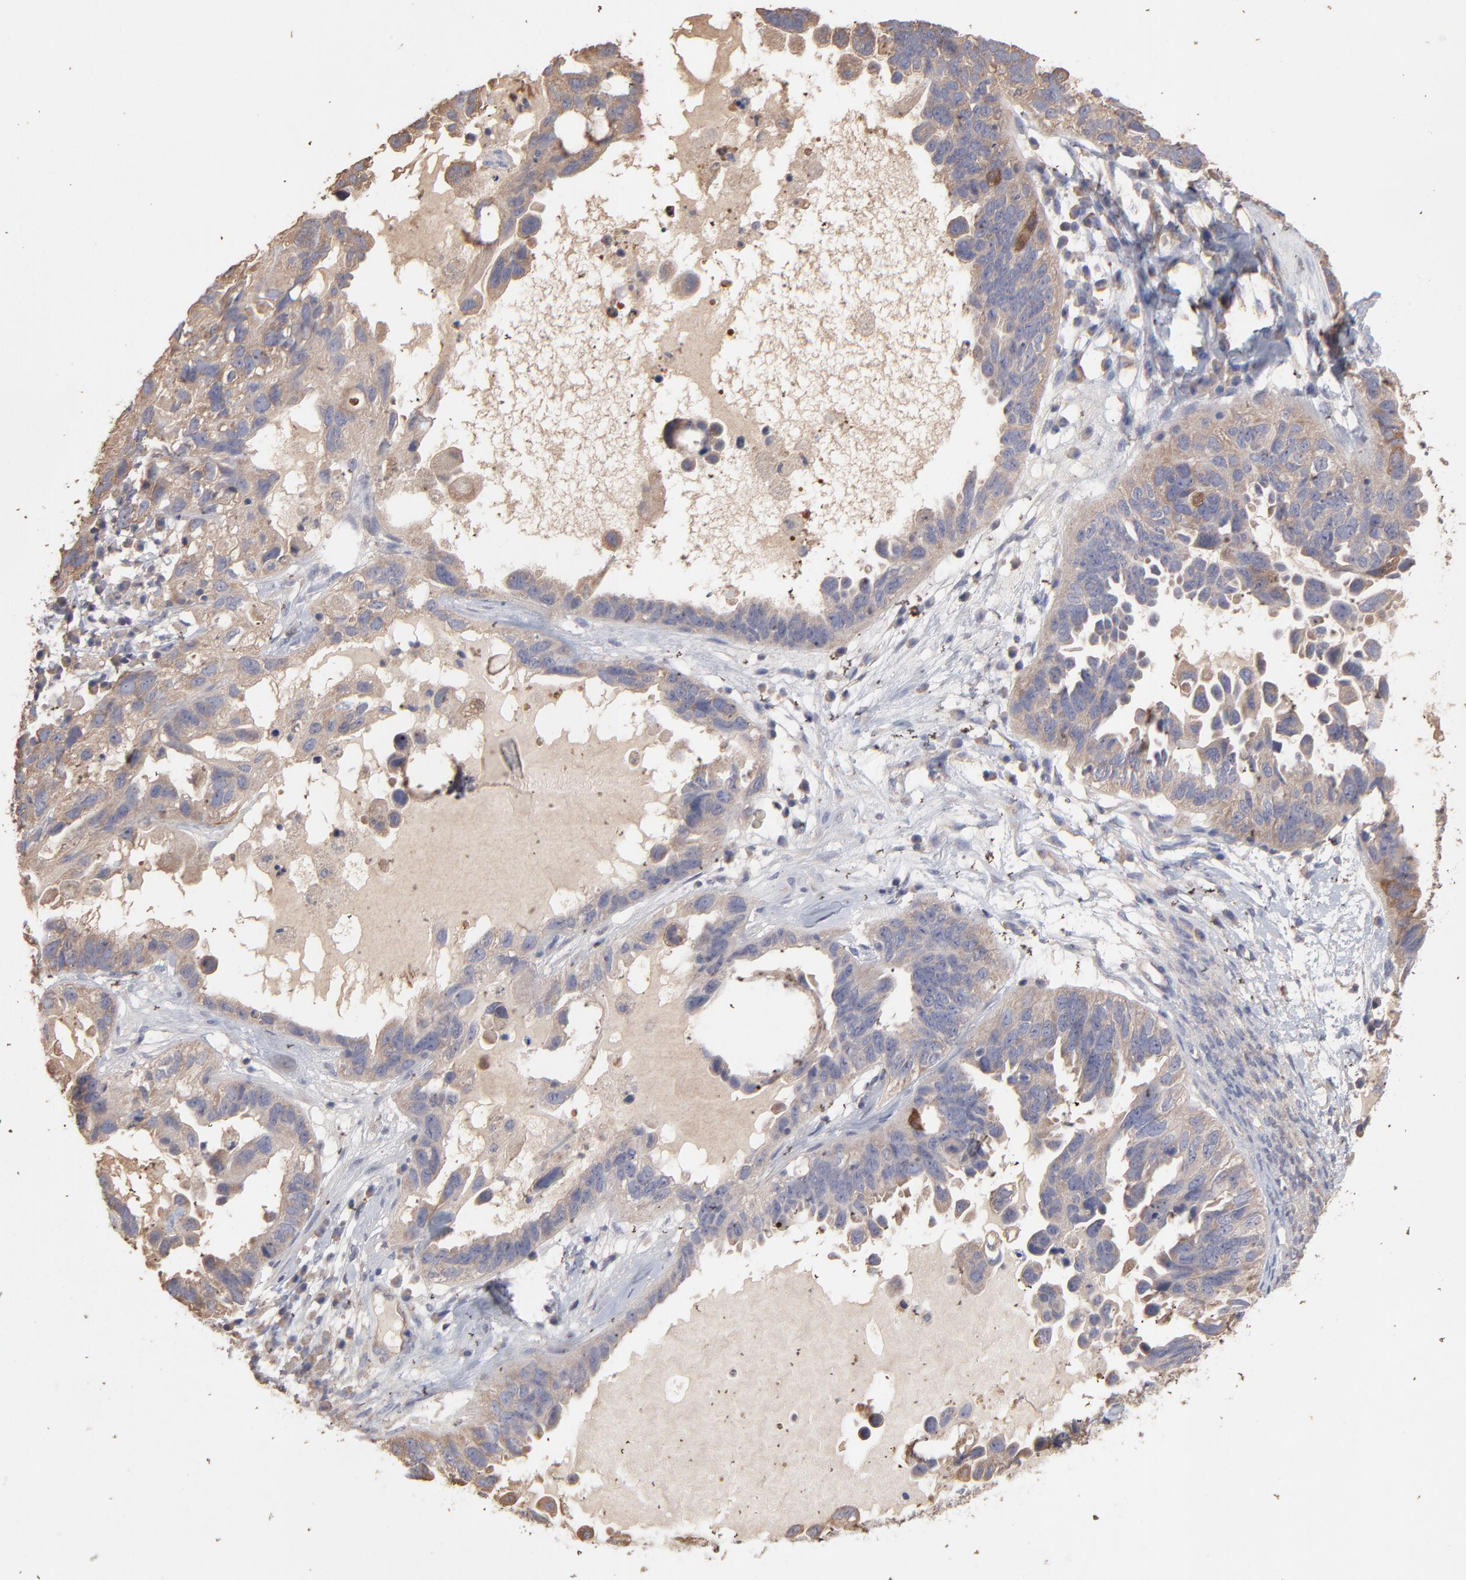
{"staining": {"intensity": "moderate", "quantity": ">75%", "location": "cytoplasmic/membranous"}, "tissue": "ovarian cancer", "cell_type": "Tumor cells", "image_type": "cancer", "snomed": [{"axis": "morphology", "description": "Cystadenocarcinoma, serous, NOS"}, {"axis": "topography", "description": "Ovary"}], "caption": "Ovarian serous cystadenocarcinoma stained for a protein exhibits moderate cytoplasmic/membranous positivity in tumor cells.", "gene": "TANGO2", "patient": {"sex": "female", "age": 82}}